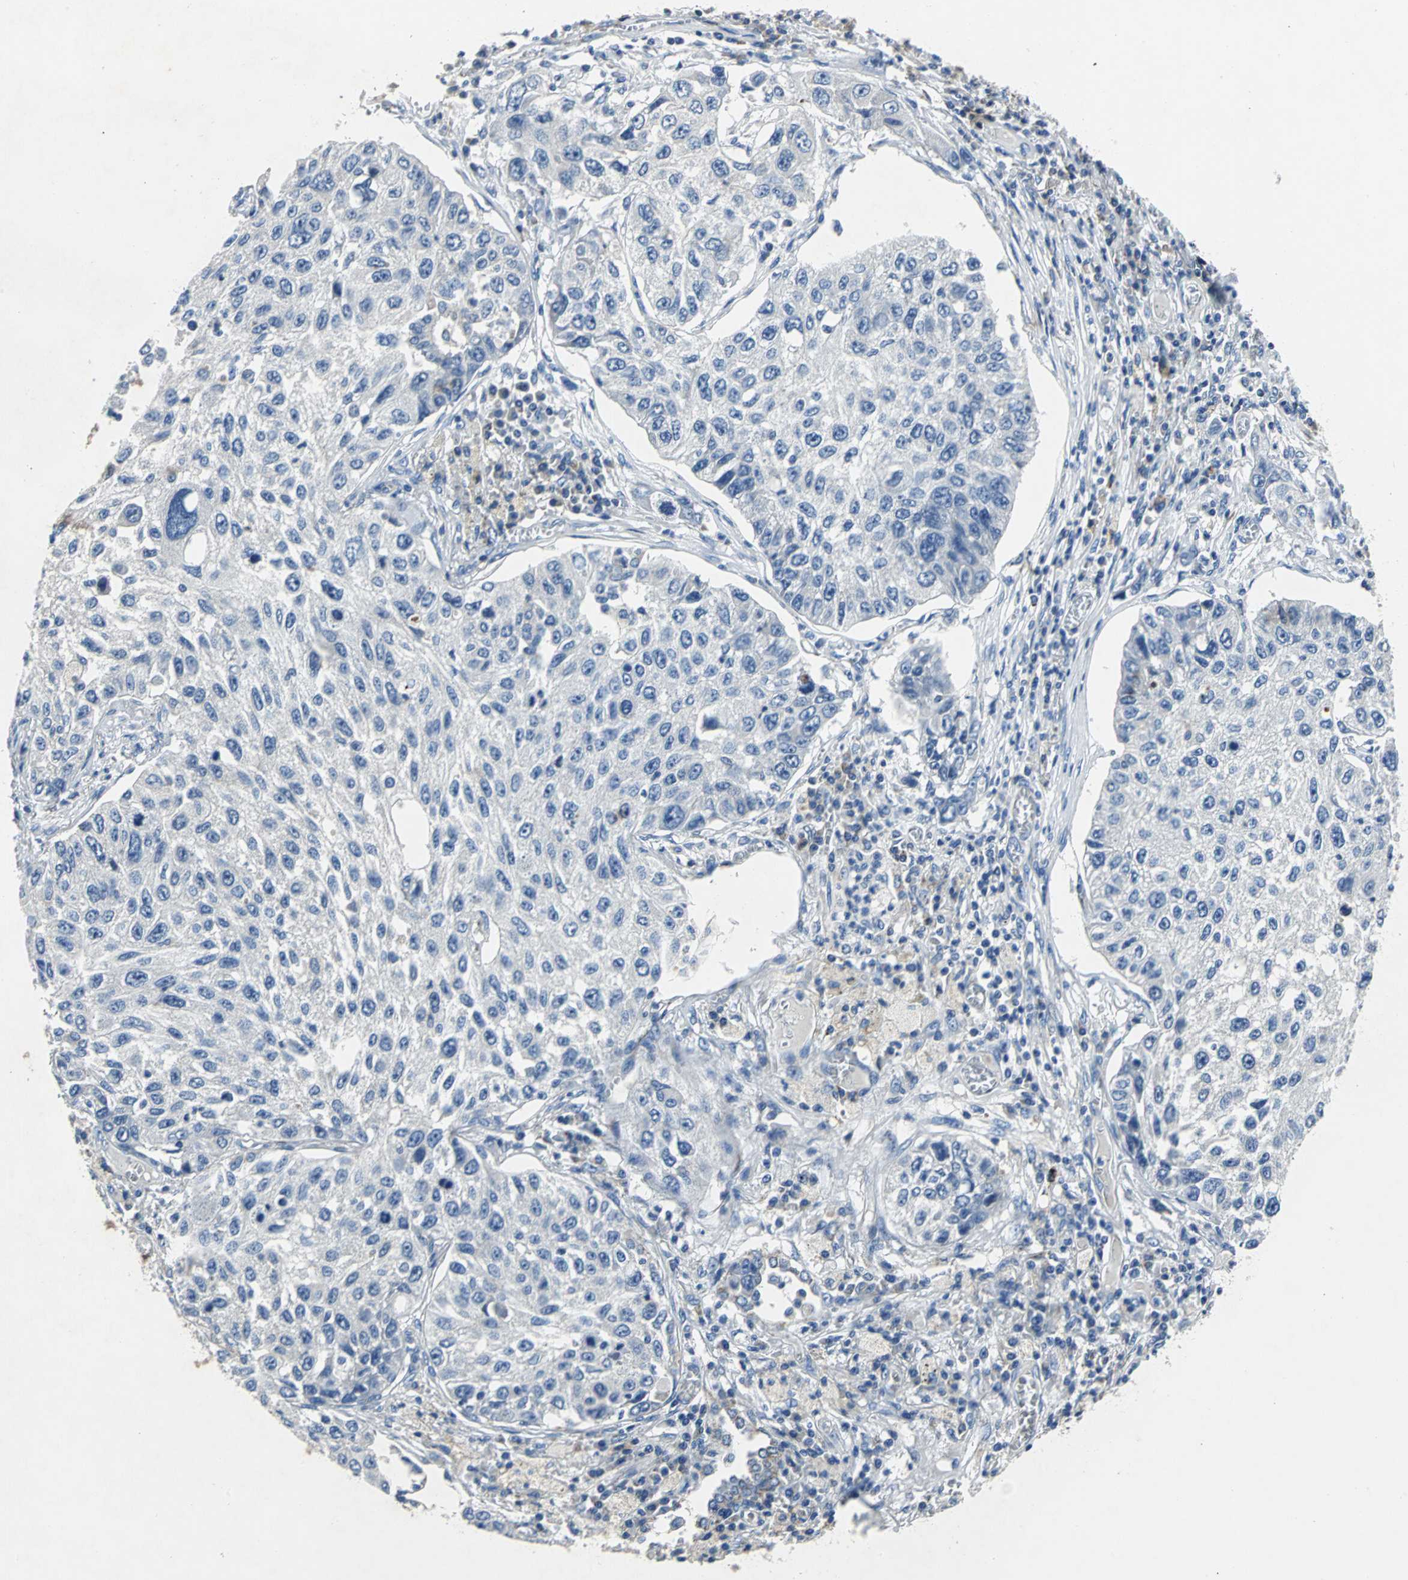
{"staining": {"intensity": "weak", "quantity": "25%-75%", "location": "cytoplasmic/membranous"}, "tissue": "lung cancer", "cell_type": "Tumor cells", "image_type": "cancer", "snomed": [{"axis": "morphology", "description": "Squamous cell carcinoma, NOS"}, {"axis": "topography", "description": "Lung"}], "caption": "Immunohistochemistry (IHC) of lung squamous cell carcinoma shows low levels of weak cytoplasmic/membranous expression in approximately 25%-75% of tumor cells. The staining was performed using DAB to visualize the protein expression in brown, while the nuclei were stained in blue with hematoxylin (Magnification: 20x).", "gene": "IFI6", "patient": {"sex": "male", "age": 71}}